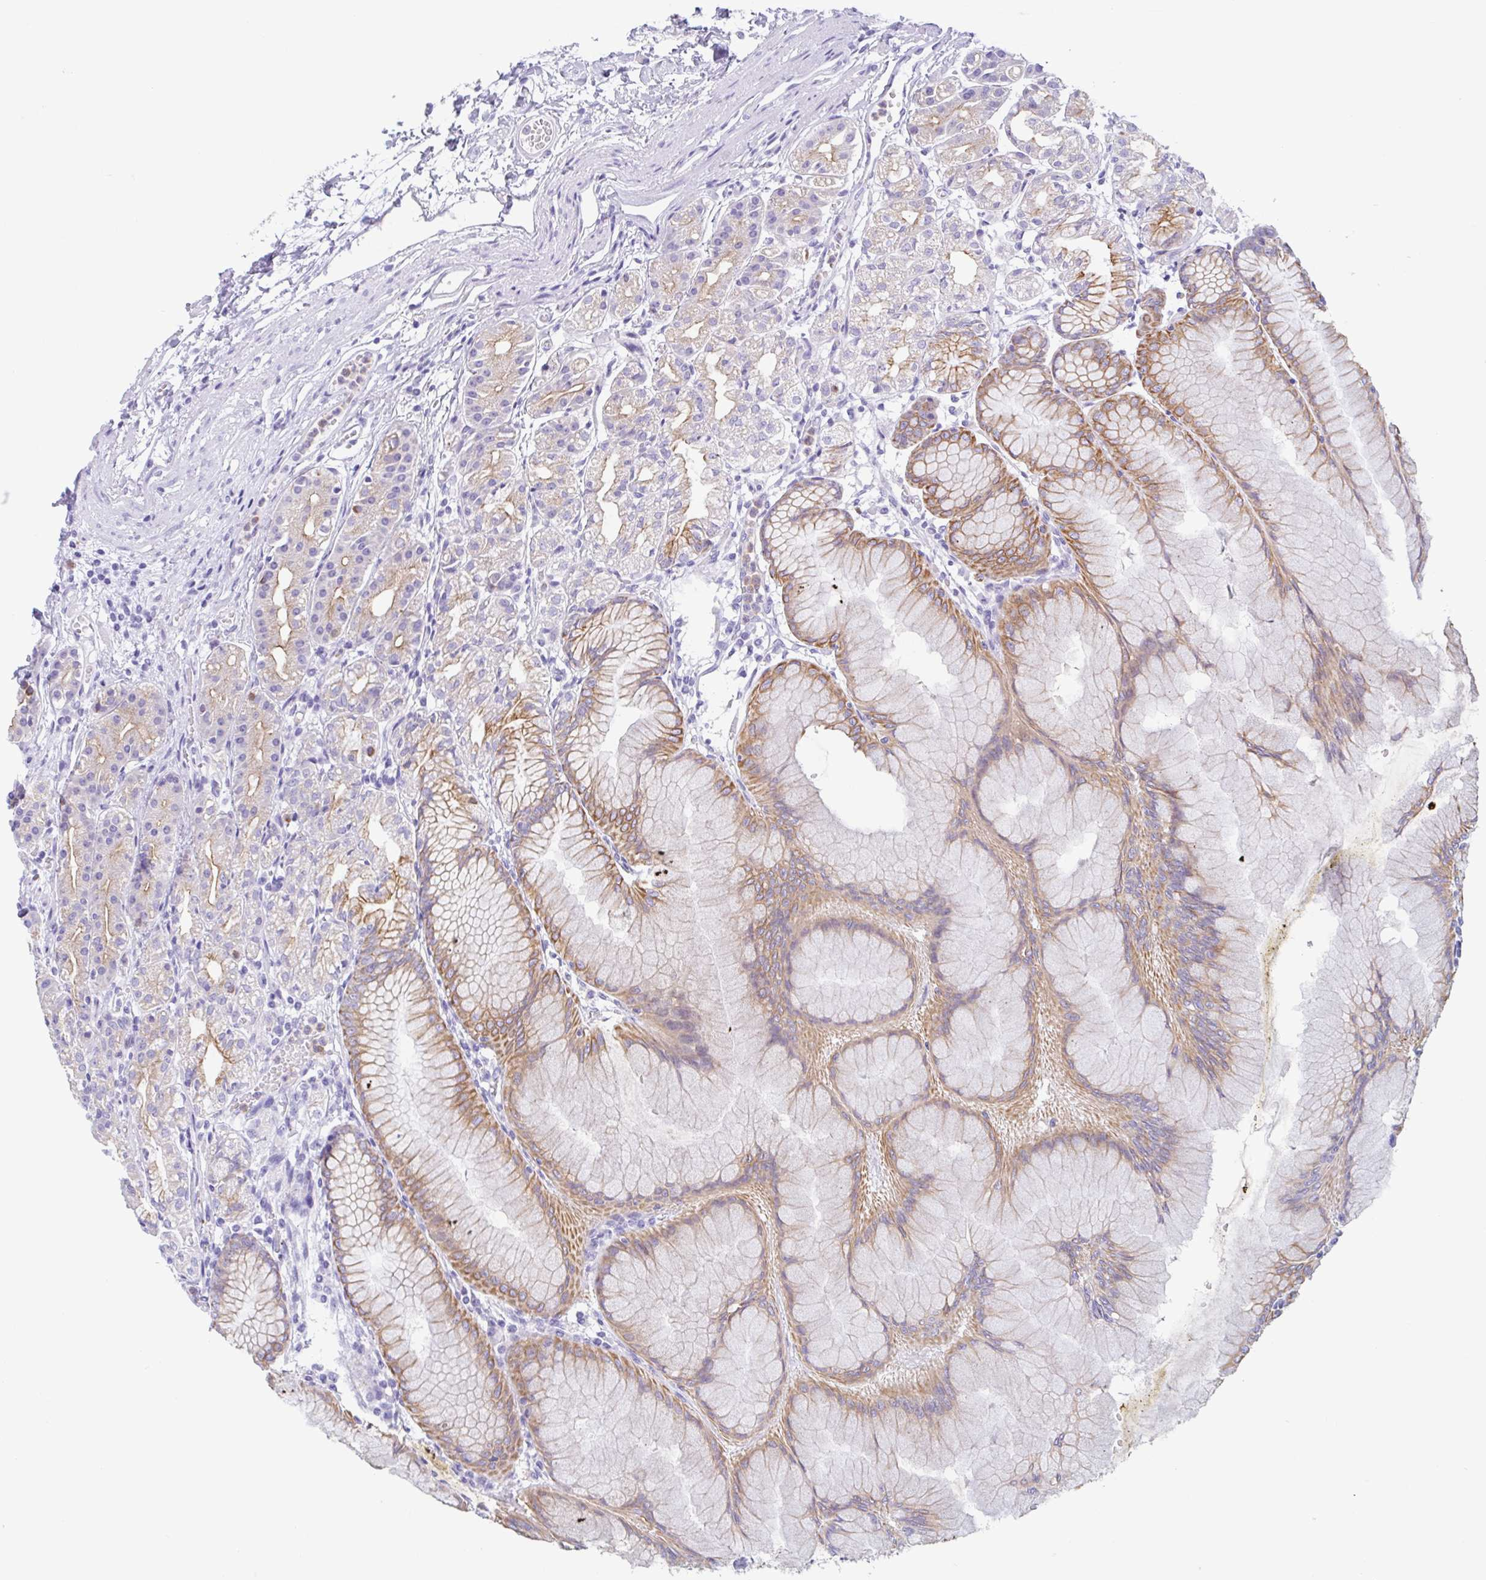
{"staining": {"intensity": "moderate", "quantity": "25%-75%", "location": "cytoplasmic/membranous"}, "tissue": "stomach", "cell_type": "Glandular cells", "image_type": "normal", "snomed": [{"axis": "morphology", "description": "Normal tissue, NOS"}, {"axis": "topography", "description": "Stomach"}], "caption": "This is an image of immunohistochemistry (IHC) staining of unremarkable stomach, which shows moderate staining in the cytoplasmic/membranous of glandular cells.", "gene": "DTWD2", "patient": {"sex": "female", "age": 57}}